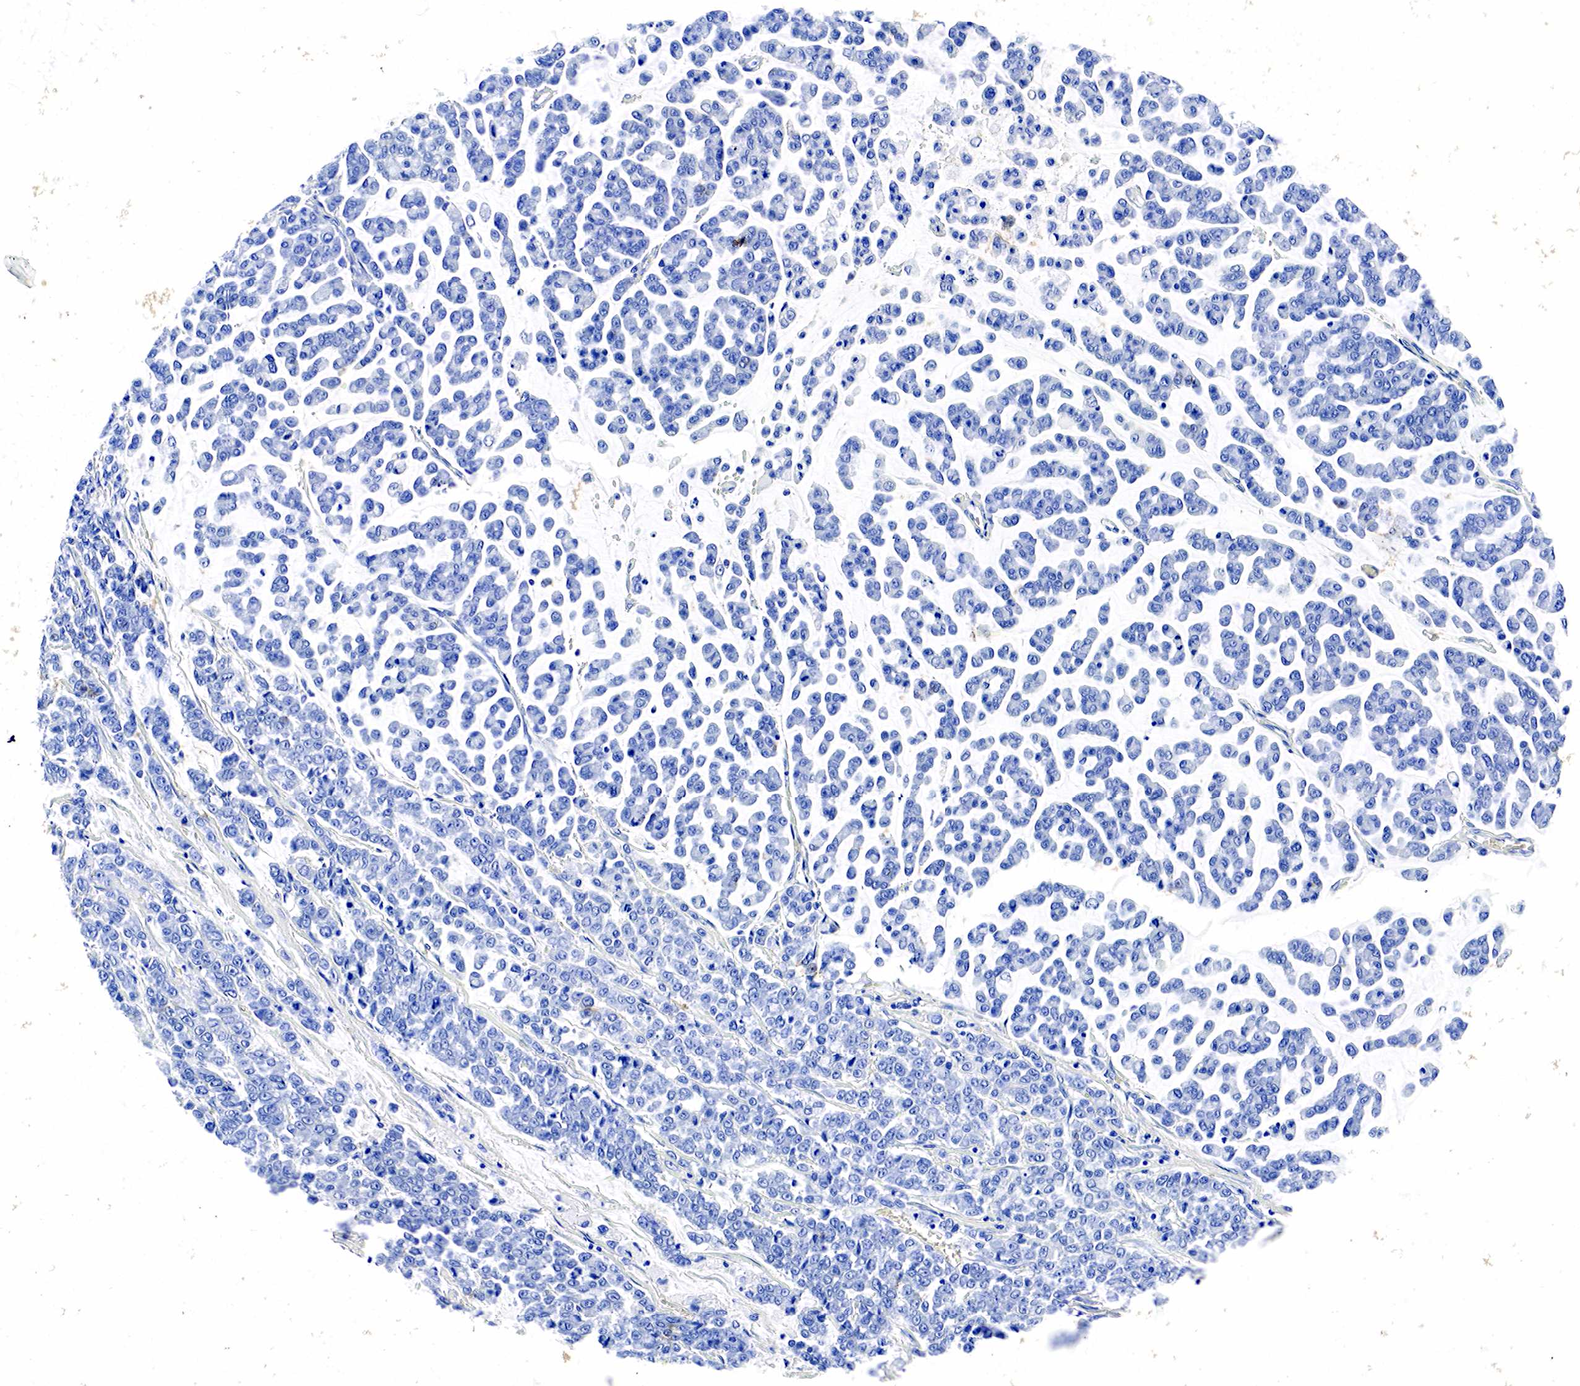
{"staining": {"intensity": "negative", "quantity": "none", "location": "none"}, "tissue": "liver cancer", "cell_type": "Tumor cells", "image_type": "cancer", "snomed": [{"axis": "morphology", "description": "Carcinoma, metastatic, NOS"}, {"axis": "topography", "description": "Liver"}], "caption": "An immunohistochemistry (IHC) image of metastatic carcinoma (liver) is shown. There is no staining in tumor cells of metastatic carcinoma (liver).", "gene": "GCG", "patient": {"sex": "female", "age": 58}}